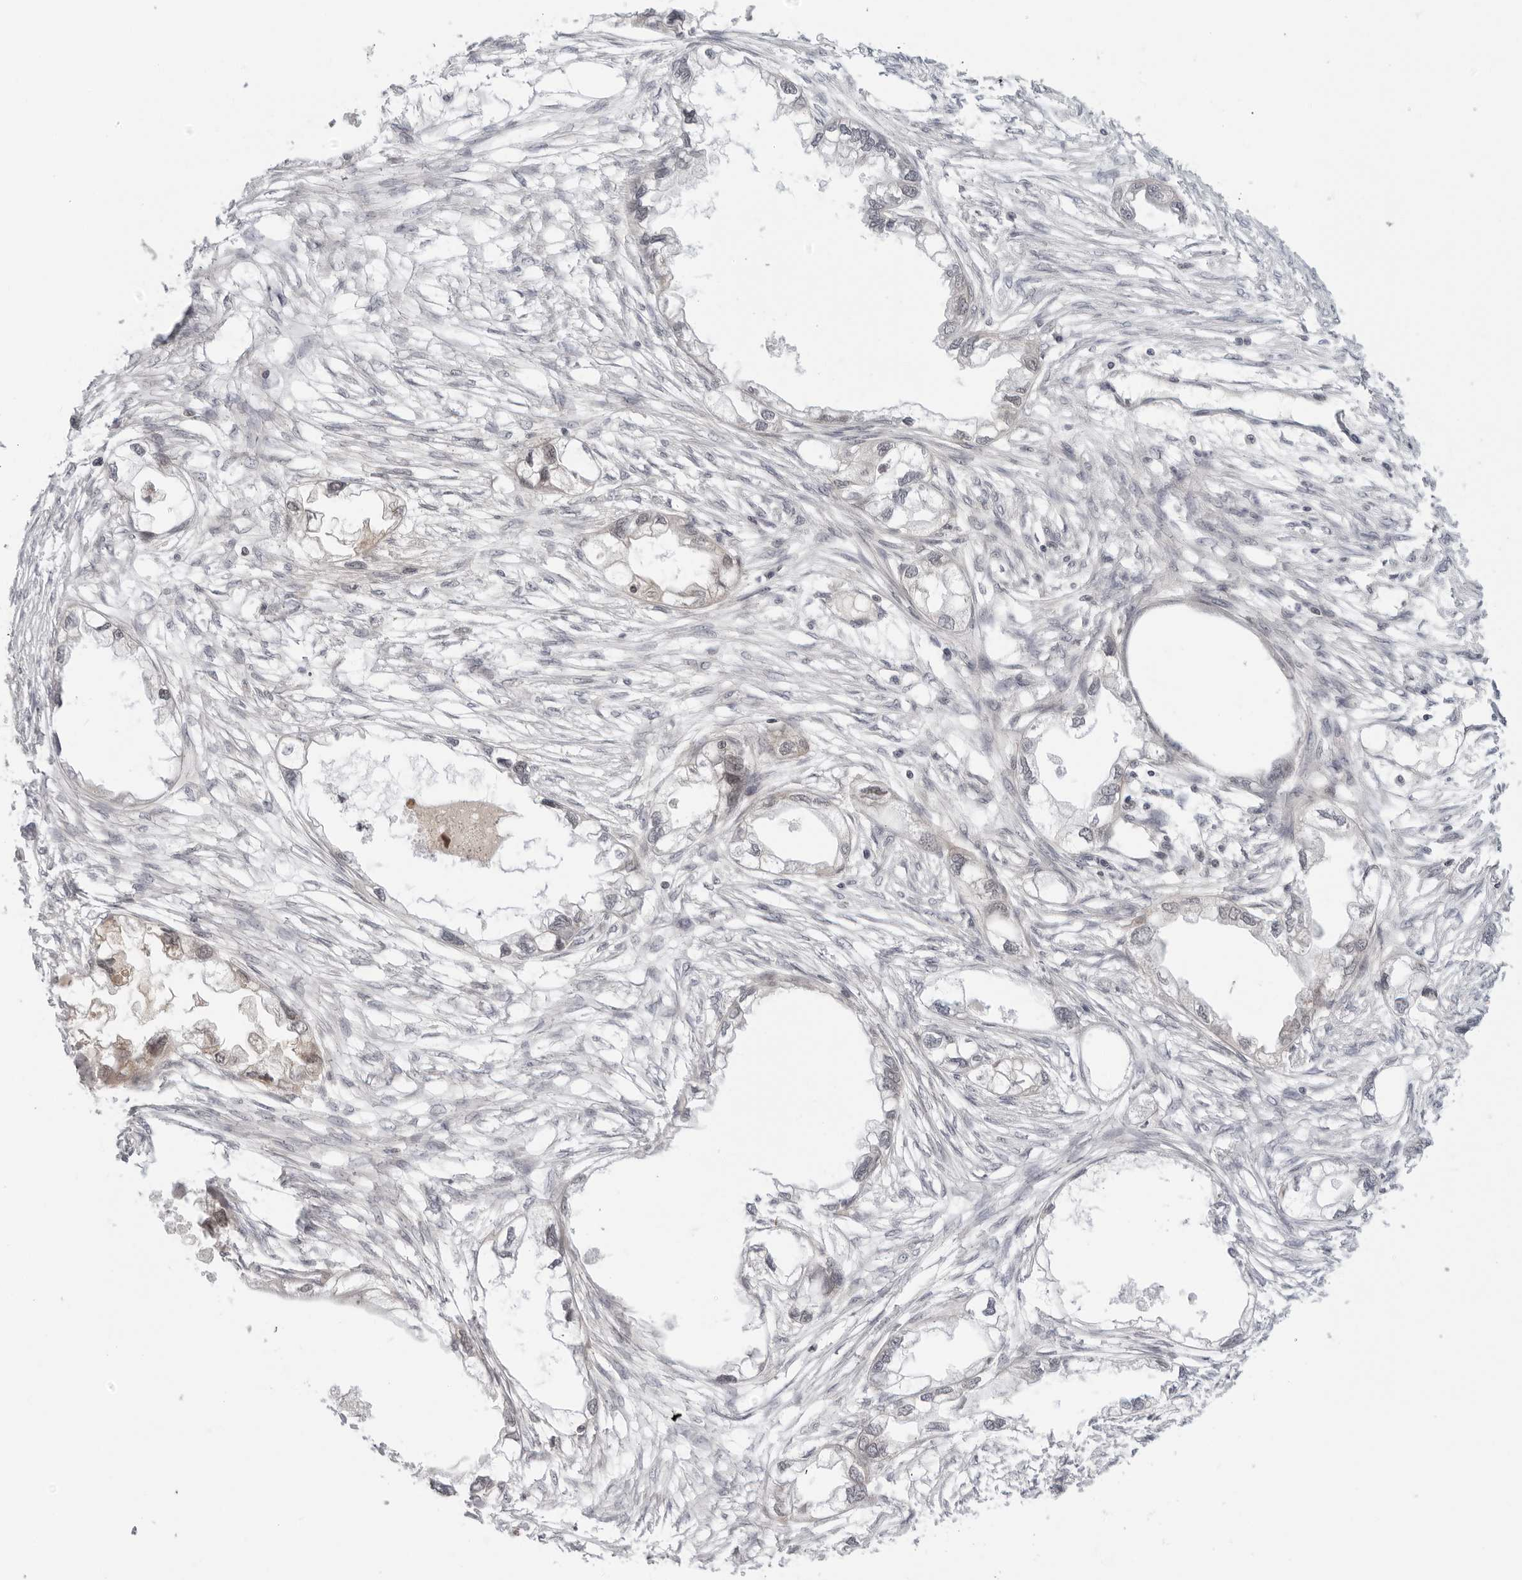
{"staining": {"intensity": "weak", "quantity": "<25%", "location": "cytoplasmic/membranous,nuclear"}, "tissue": "endometrial cancer", "cell_type": "Tumor cells", "image_type": "cancer", "snomed": [{"axis": "morphology", "description": "Adenocarcinoma, NOS"}, {"axis": "morphology", "description": "Adenocarcinoma, metastatic, NOS"}, {"axis": "topography", "description": "Adipose tissue"}, {"axis": "topography", "description": "Endometrium"}], "caption": "The histopathology image reveals no significant staining in tumor cells of endometrial metastatic adenocarcinoma. (Brightfield microscopy of DAB (3,3'-diaminobenzidine) IHC at high magnification).", "gene": "SUGCT", "patient": {"sex": "female", "age": 67}}